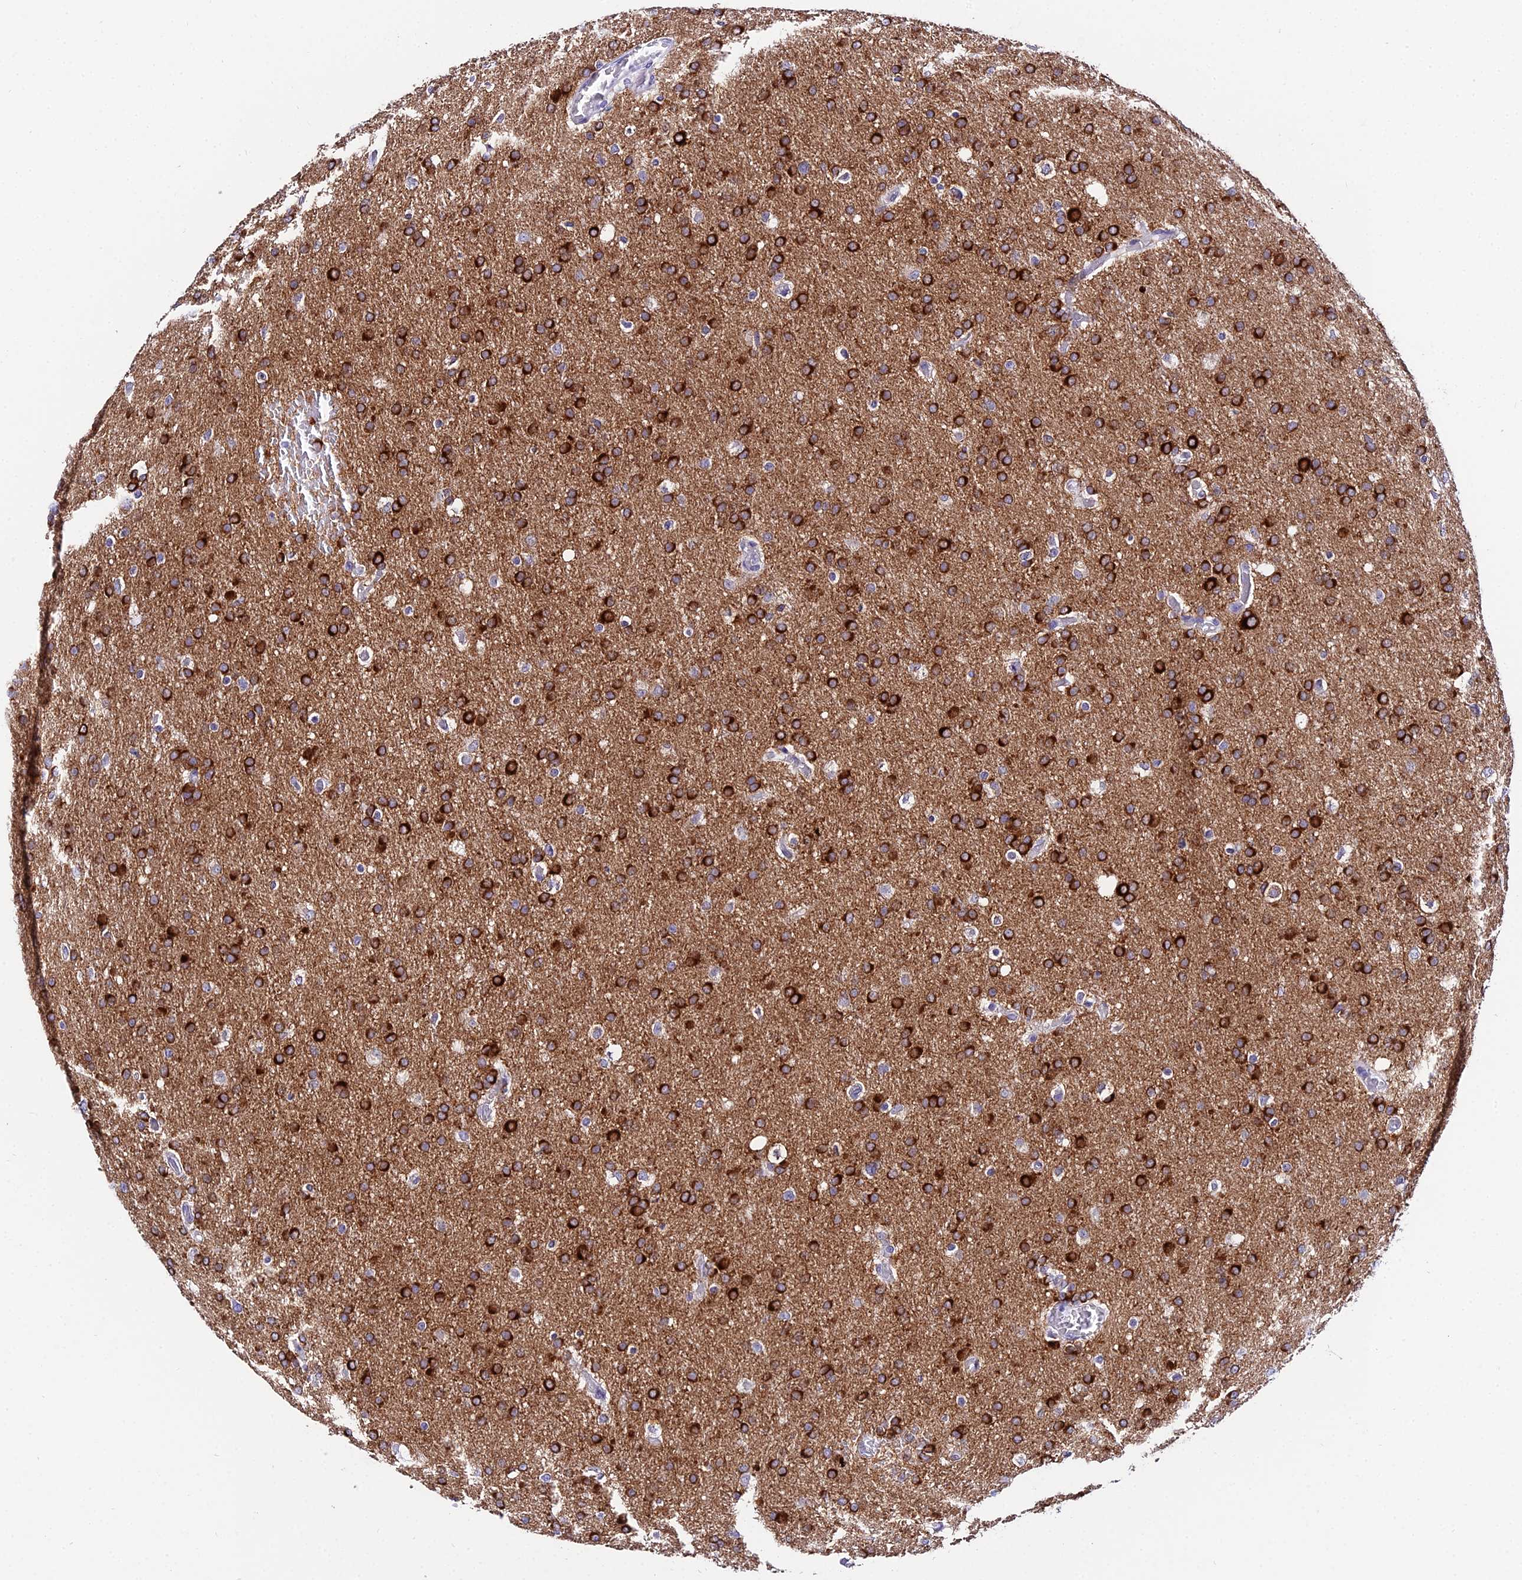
{"staining": {"intensity": "strong", "quantity": "25%-75%", "location": "cytoplasmic/membranous"}, "tissue": "glioma", "cell_type": "Tumor cells", "image_type": "cancer", "snomed": [{"axis": "morphology", "description": "Glioma, malignant, High grade"}, {"axis": "topography", "description": "Cerebral cortex"}], "caption": "Immunohistochemistry staining of malignant glioma (high-grade), which shows high levels of strong cytoplasmic/membranous expression in approximately 25%-75% of tumor cells indicating strong cytoplasmic/membranous protein expression. The staining was performed using DAB (brown) for protein detection and nuclei were counterstained in hematoxylin (blue).", "gene": "ATG16L2", "patient": {"sex": "female", "age": 36}}